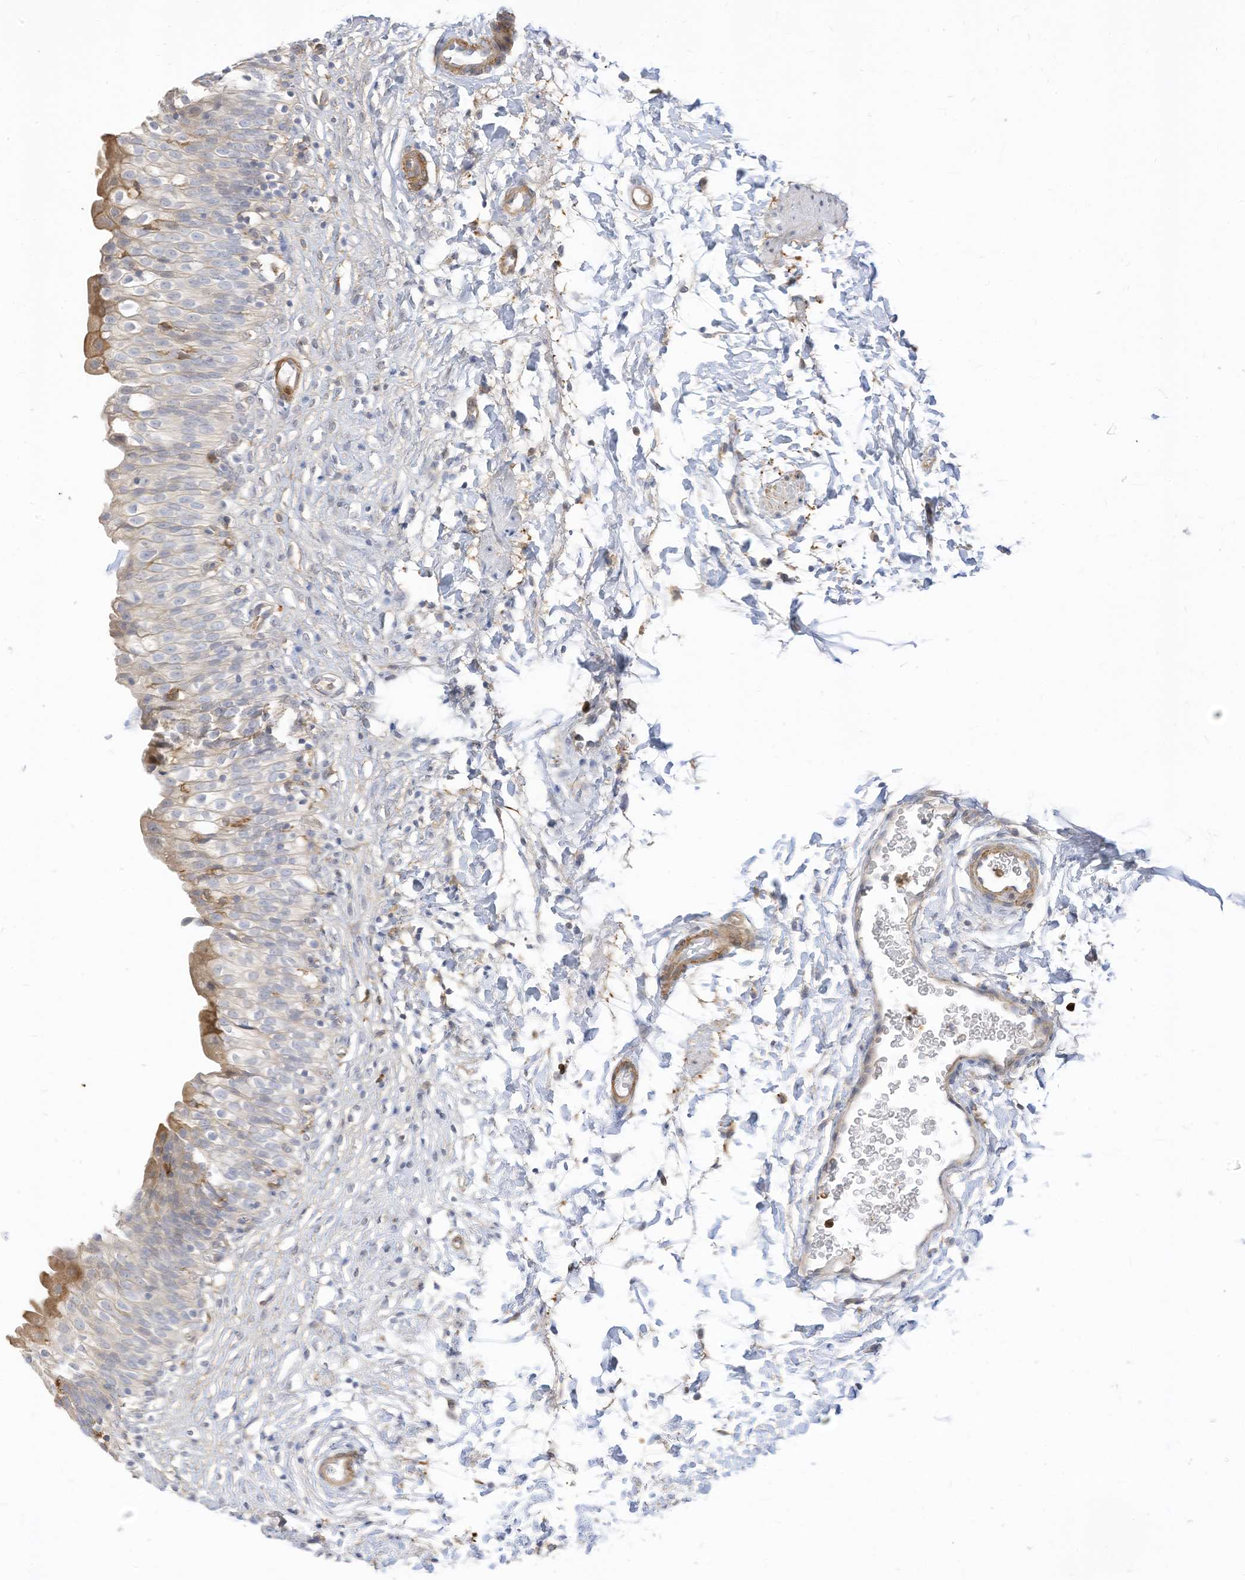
{"staining": {"intensity": "moderate", "quantity": "<25%", "location": "cytoplasmic/membranous"}, "tissue": "urinary bladder", "cell_type": "Urothelial cells", "image_type": "normal", "snomed": [{"axis": "morphology", "description": "Normal tissue, NOS"}, {"axis": "topography", "description": "Urinary bladder"}], "caption": "A micrograph of human urinary bladder stained for a protein exhibits moderate cytoplasmic/membranous brown staining in urothelial cells. The staining was performed using DAB to visualize the protein expression in brown, while the nuclei were stained in blue with hematoxylin (Magnification: 20x).", "gene": "ATP13A1", "patient": {"sex": "male", "age": 55}}